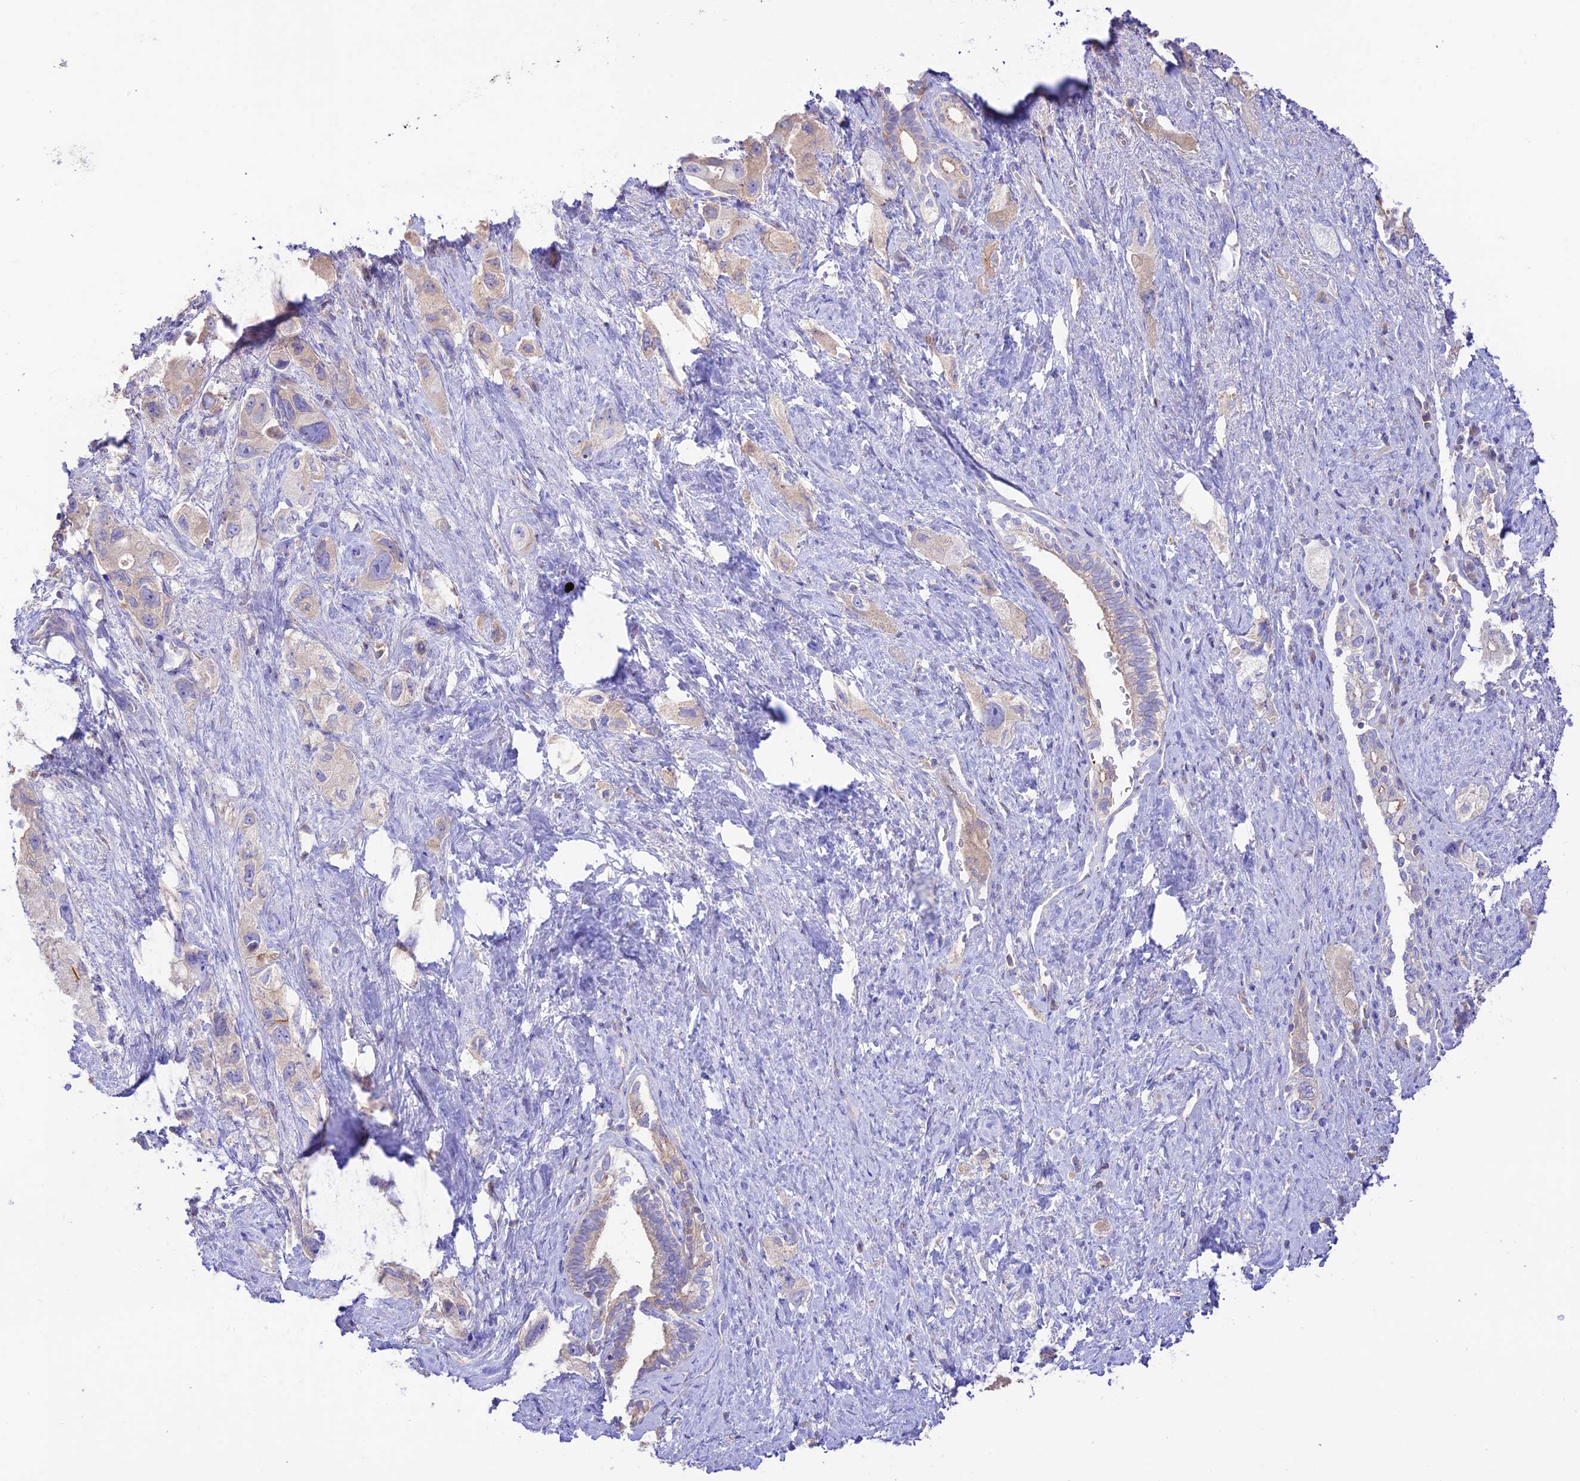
{"staining": {"intensity": "negative", "quantity": "none", "location": "none"}, "tissue": "pancreatic cancer", "cell_type": "Tumor cells", "image_type": "cancer", "snomed": [{"axis": "morphology", "description": "Adenocarcinoma, NOS"}, {"axis": "topography", "description": "Pancreas"}], "caption": "Immunohistochemical staining of adenocarcinoma (pancreatic) shows no significant staining in tumor cells.", "gene": "NLRP9", "patient": {"sex": "female", "age": 73}}